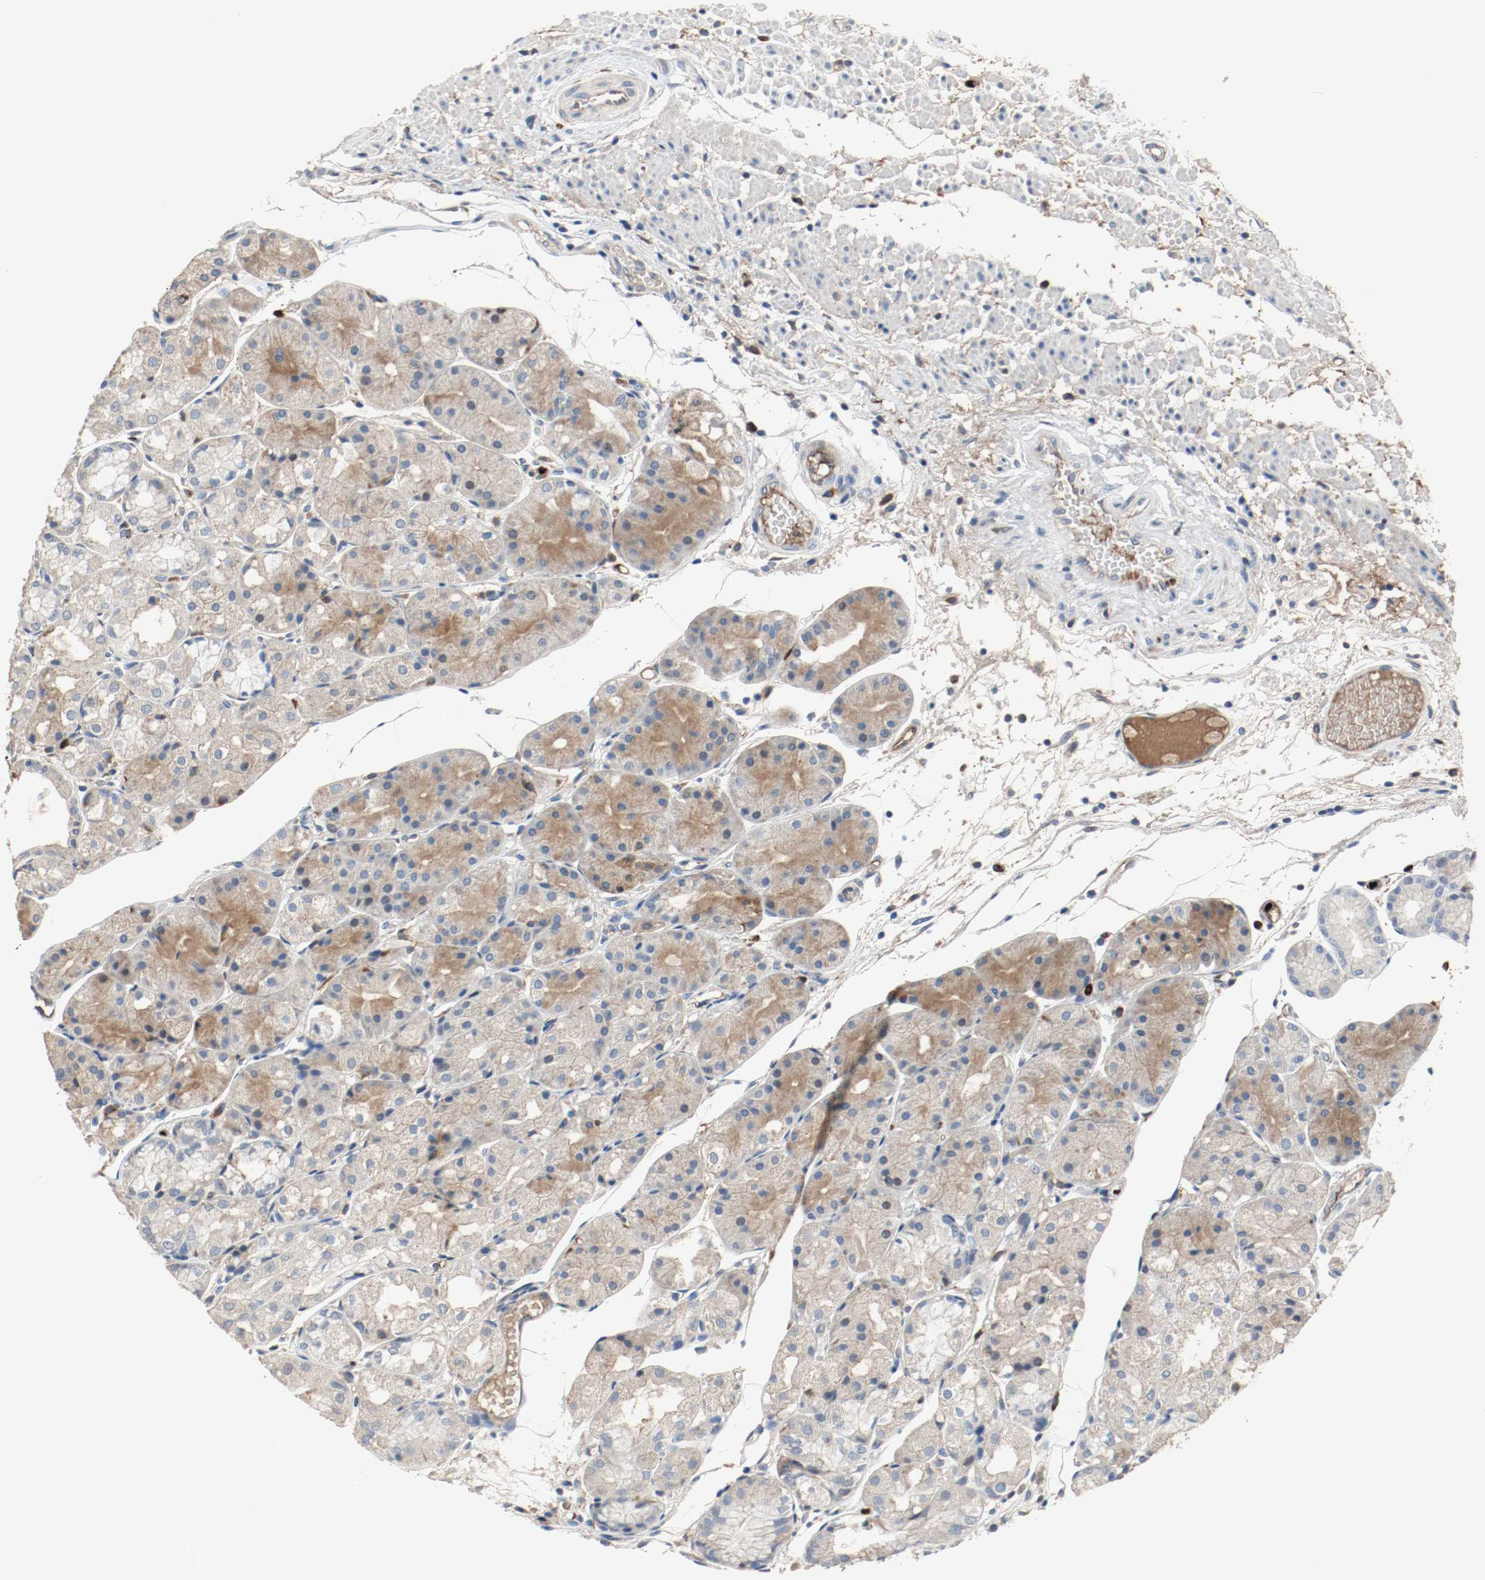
{"staining": {"intensity": "moderate", "quantity": "<25%", "location": "cytoplasmic/membranous"}, "tissue": "stomach", "cell_type": "Glandular cells", "image_type": "normal", "snomed": [{"axis": "morphology", "description": "Normal tissue, NOS"}, {"axis": "topography", "description": "Stomach, upper"}], "caption": "DAB immunohistochemical staining of benign stomach reveals moderate cytoplasmic/membranous protein staining in approximately <25% of glandular cells.", "gene": "BLK", "patient": {"sex": "male", "age": 72}}